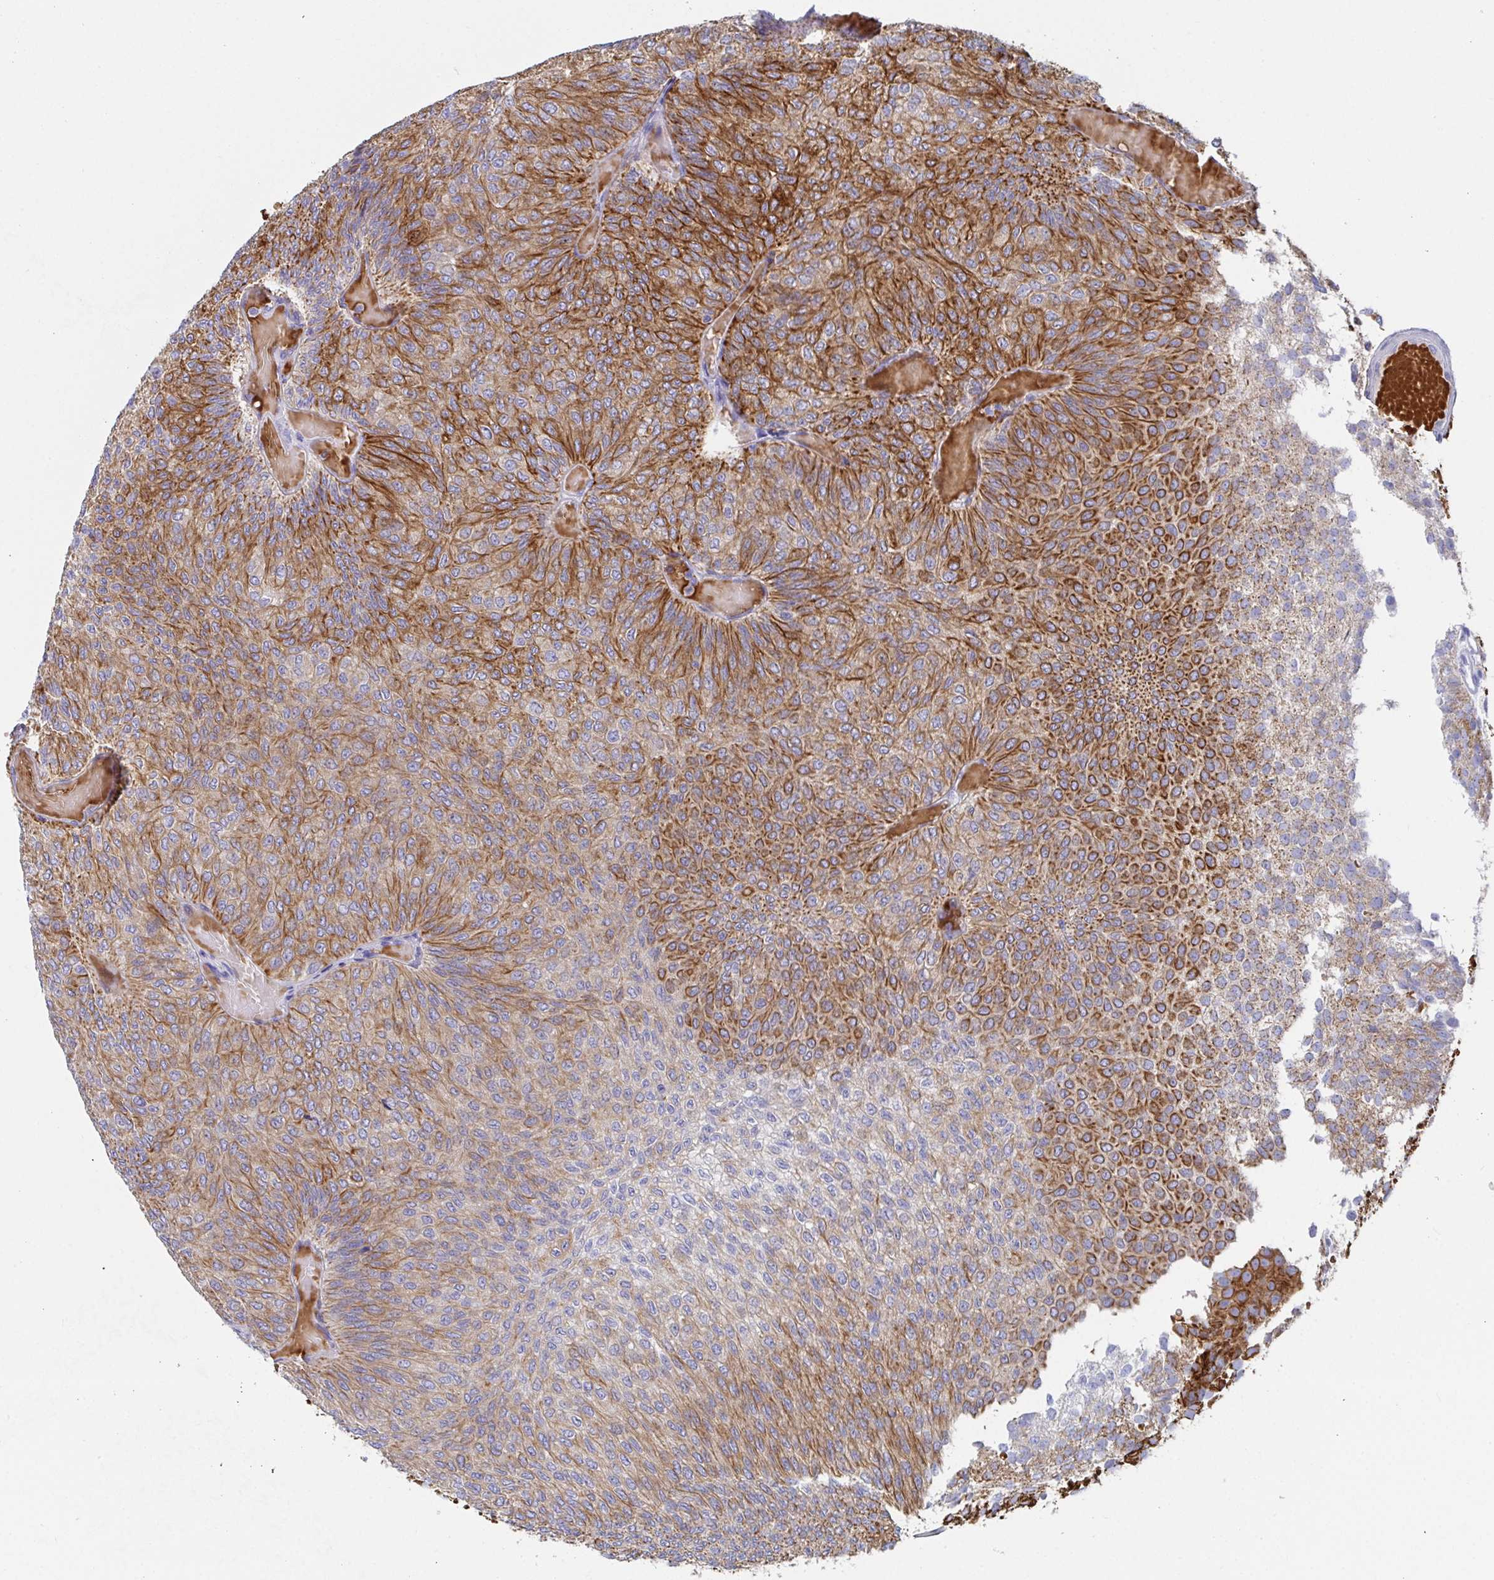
{"staining": {"intensity": "strong", "quantity": "25%-75%", "location": "cytoplasmic/membranous"}, "tissue": "urothelial cancer", "cell_type": "Tumor cells", "image_type": "cancer", "snomed": [{"axis": "morphology", "description": "Urothelial carcinoma, Low grade"}, {"axis": "topography", "description": "Urinary bladder"}], "caption": "DAB (3,3'-diaminobenzidine) immunohistochemical staining of human urothelial cancer shows strong cytoplasmic/membranous protein expression in approximately 25%-75% of tumor cells.", "gene": "CLDN8", "patient": {"sex": "male", "age": 78}}